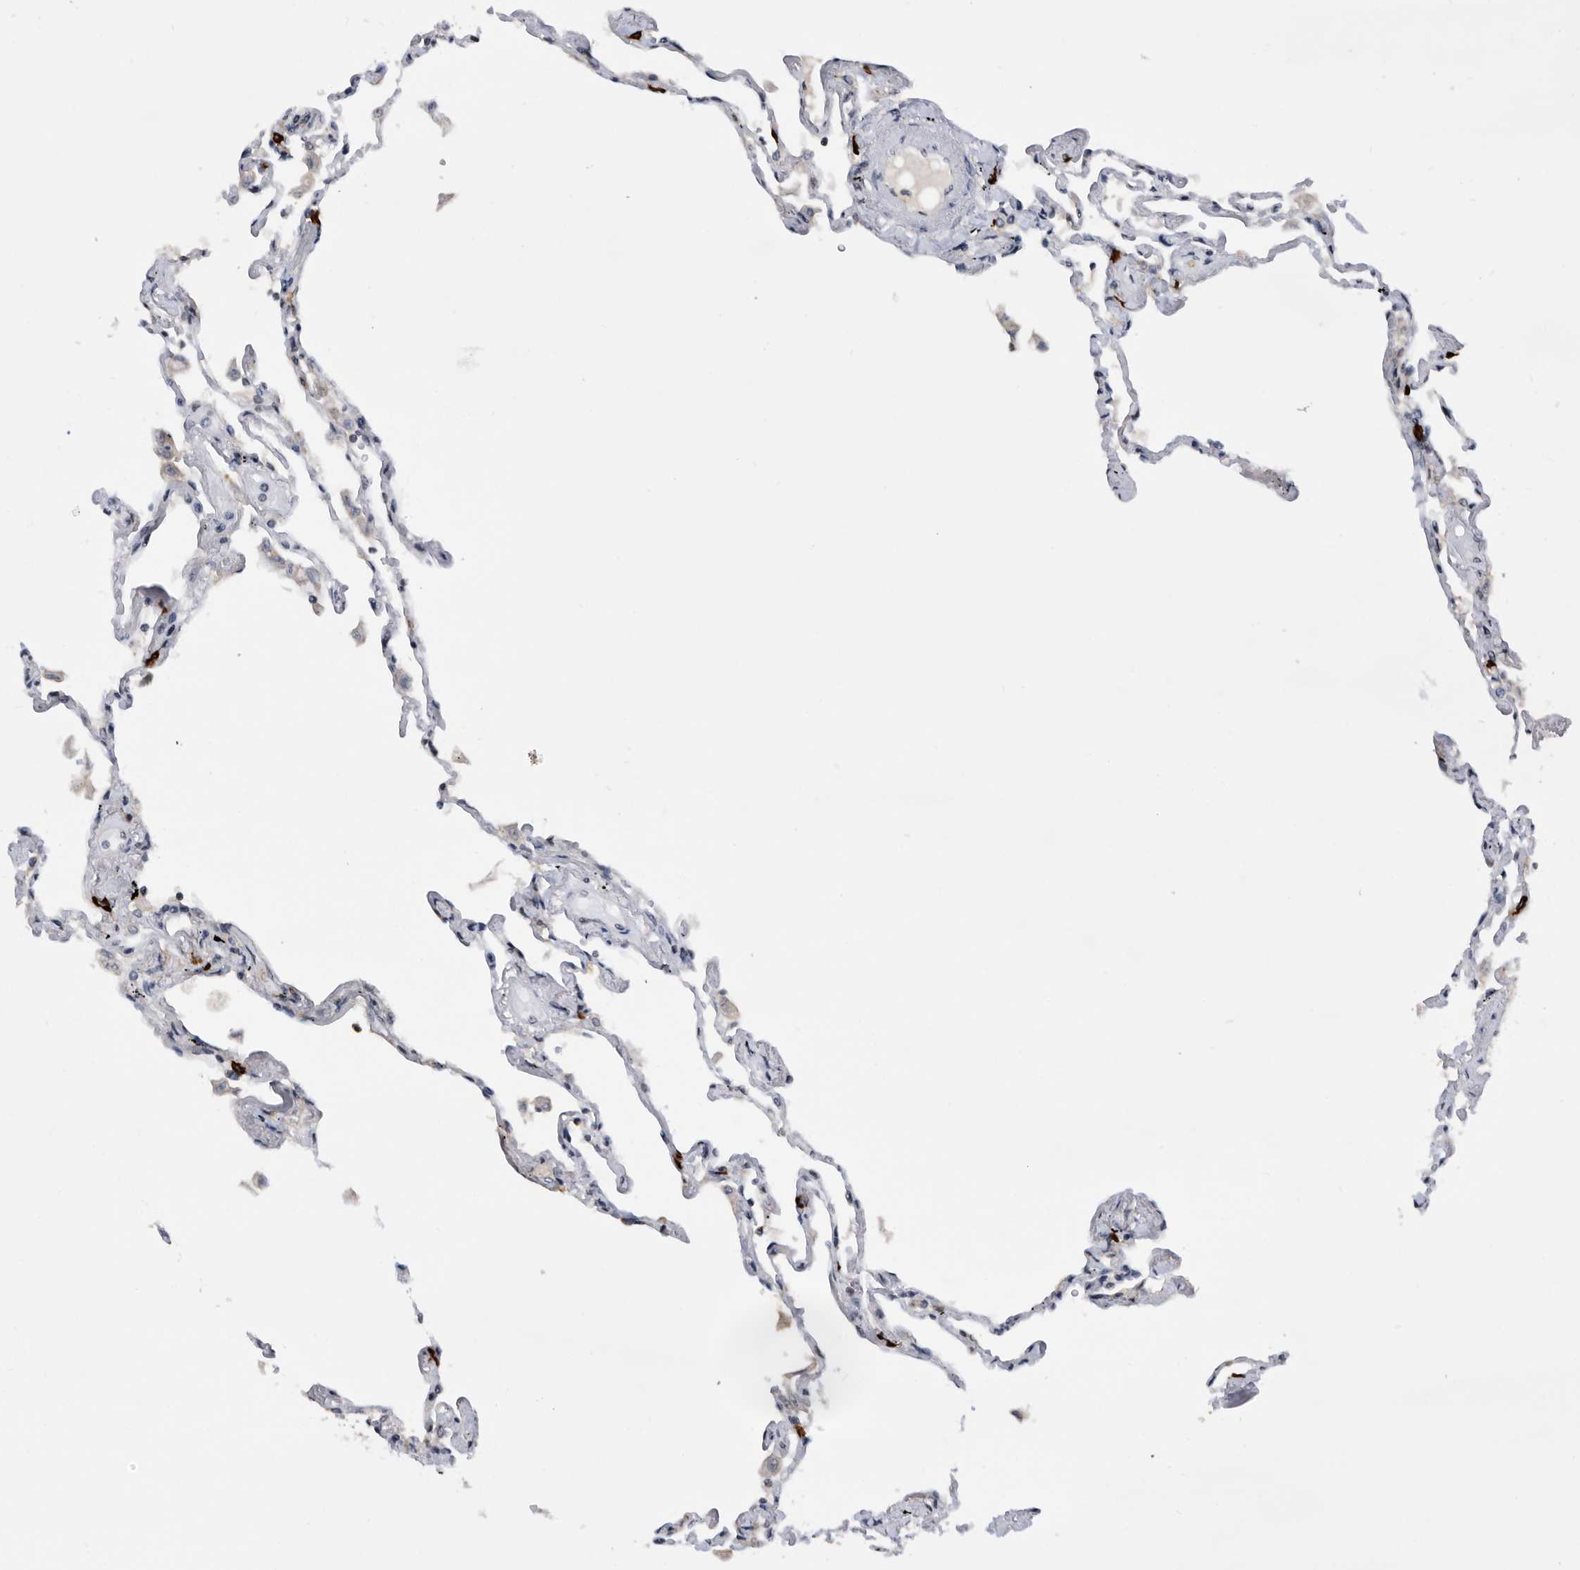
{"staining": {"intensity": "strong", "quantity": "<25%", "location": "nuclear"}, "tissue": "lung", "cell_type": "Alveolar cells", "image_type": "normal", "snomed": [{"axis": "morphology", "description": "Normal tissue, NOS"}, {"axis": "topography", "description": "Lung"}], "caption": "Alveolar cells show medium levels of strong nuclear expression in about <25% of cells in unremarkable human lung. The protein of interest is stained brown, and the nuclei are stained in blue (DAB IHC with brightfield microscopy, high magnification).", "gene": "ZNF260", "patient": {"sex": "female", "age": 67}}